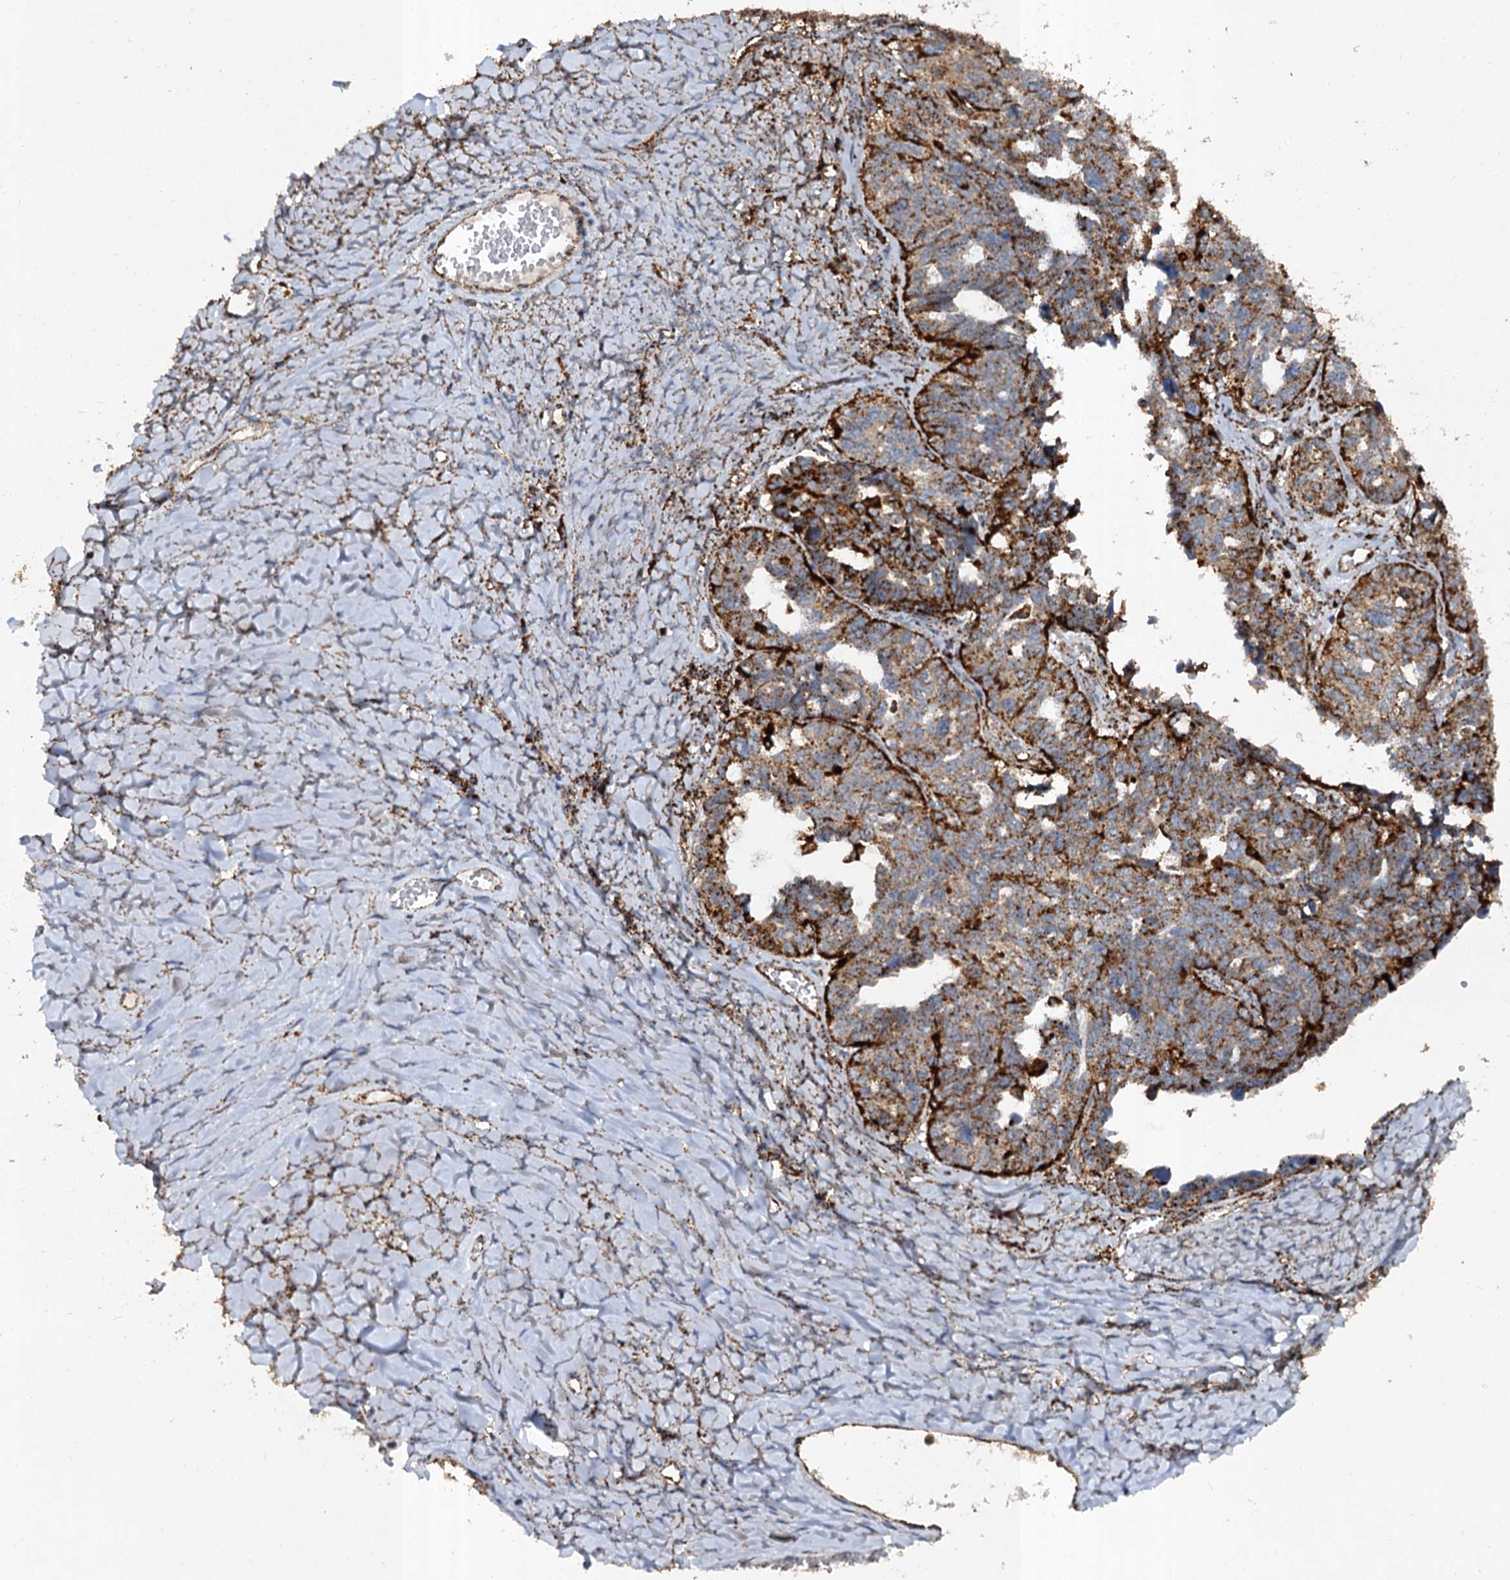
{"staining": {"intensity": "strong", "quantity": ">75%", "location": "cytoplasmic/membranous"}, "tissue": "ovarian cancer", "cell_type": "Tumor cells", "image_type": "cancer", "snomed": [{"axis": "morphology", "description": "Cystadenocarcinoma, serous, NOS"}, {"axis": "topography", "description": "Ovary"}], "caption": "Immunohistochemistry photomicrograph of ovarian cancer (serous cystadenocarcinoma) stained for a protein (brown), which shows high levels of strong cytoplasmic/membranous positivity in about >75% of tumor cells.", "gene": "GBA1", "patient": {"sex": "female", "age": 79}}